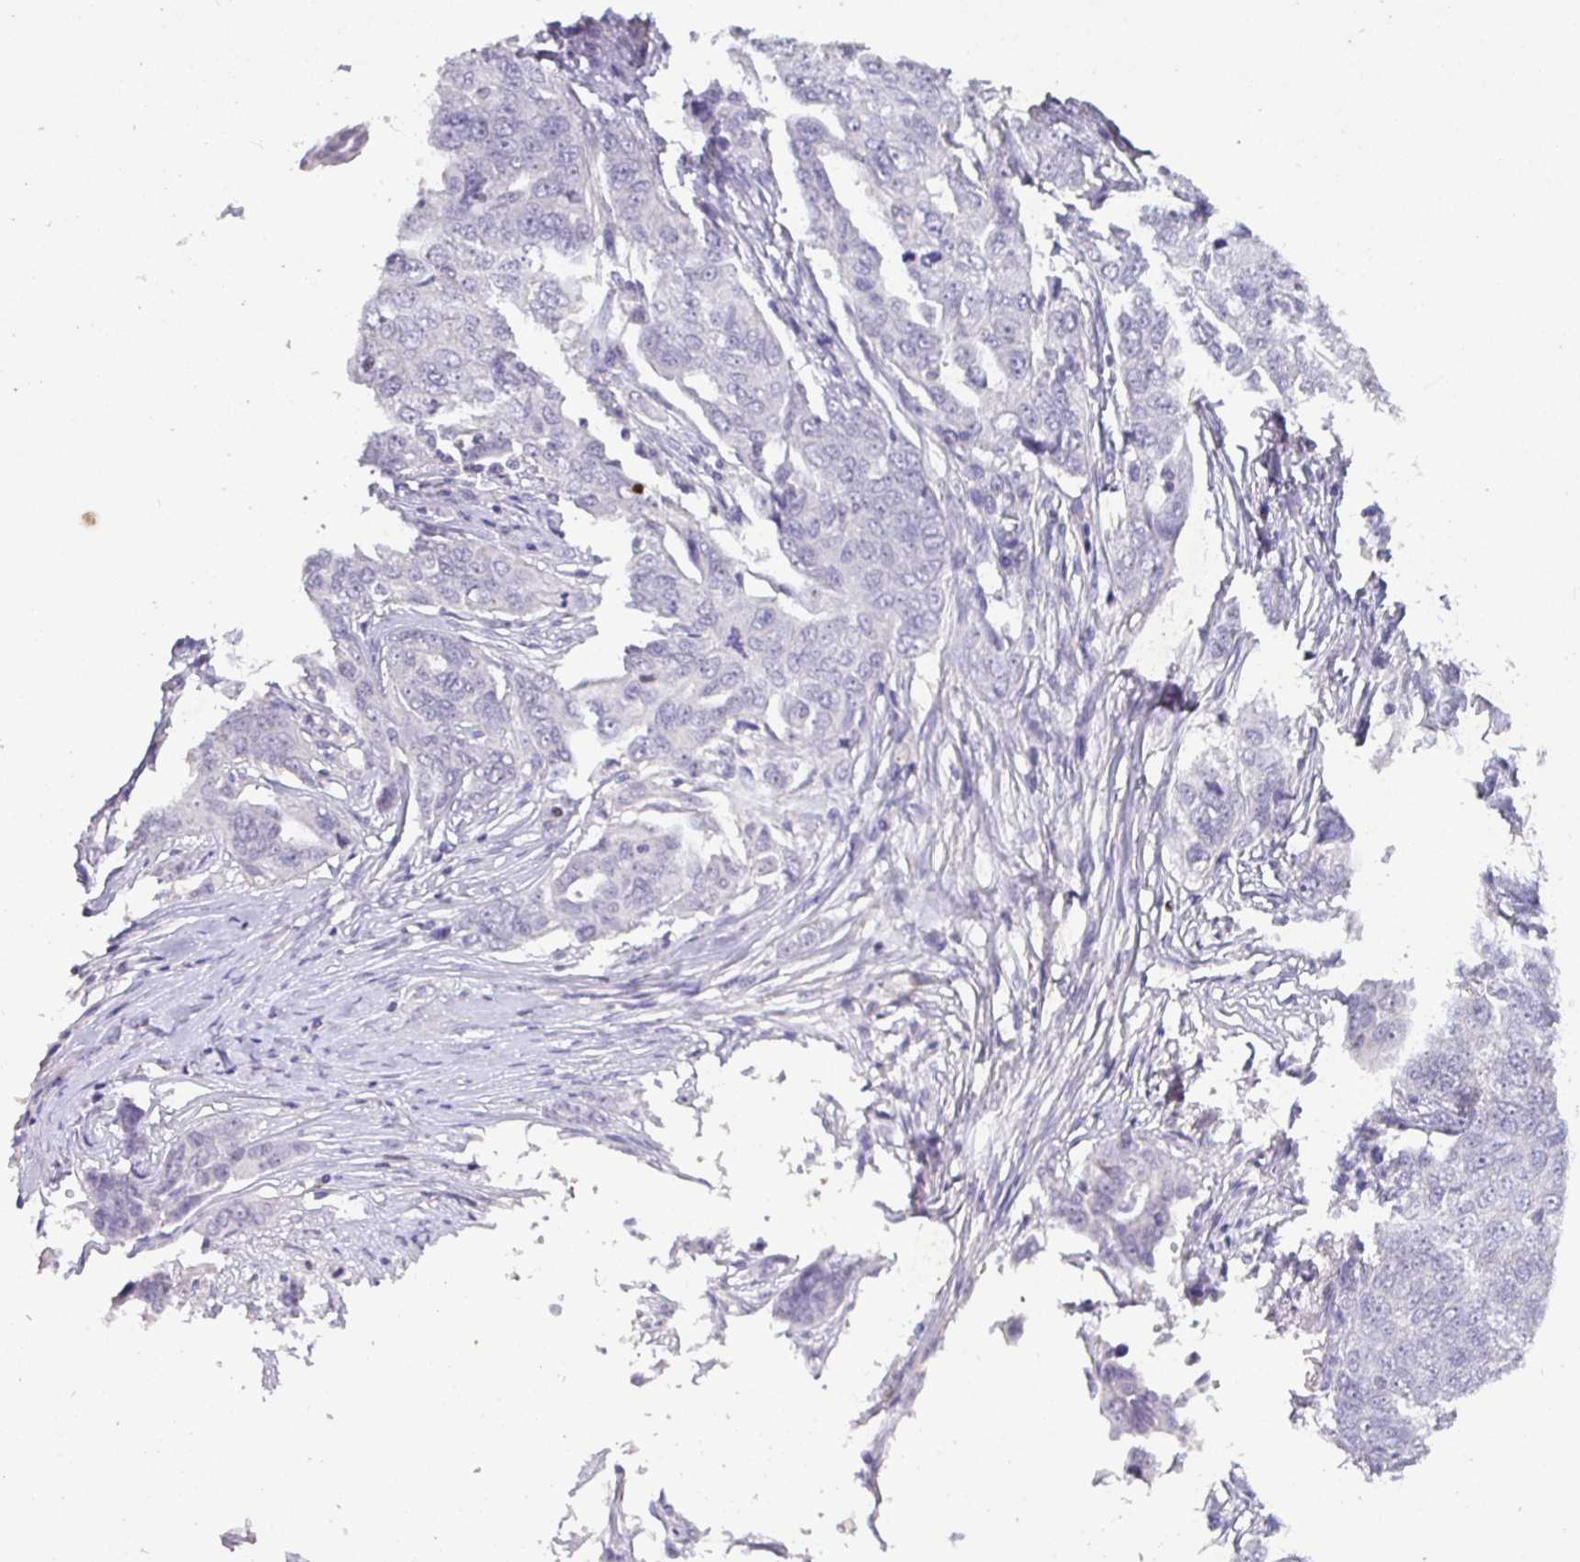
{"staining": {"intensity": "negative", "quantity": "none", "location": "none"}, "tissue": "ovarian cancer", "cell_type": "Tumor cells", "image_type": "cancer", "snomed": [{"axis": "morphology", "description": "Carcinoma, endometroid"}, {"axis": "topography", "description": "Ovary"}], "caption": "Immunohistochemistry (IHC) micrograph of human ovarian cancer (endometroid carcinoma) stained for a protein (brown), which shows no positivity in tumor cells. (DAB IHC with hematoxylin counter stain).", "gene": "SATB1", "patient": {"sex": "female", "age": 70}}